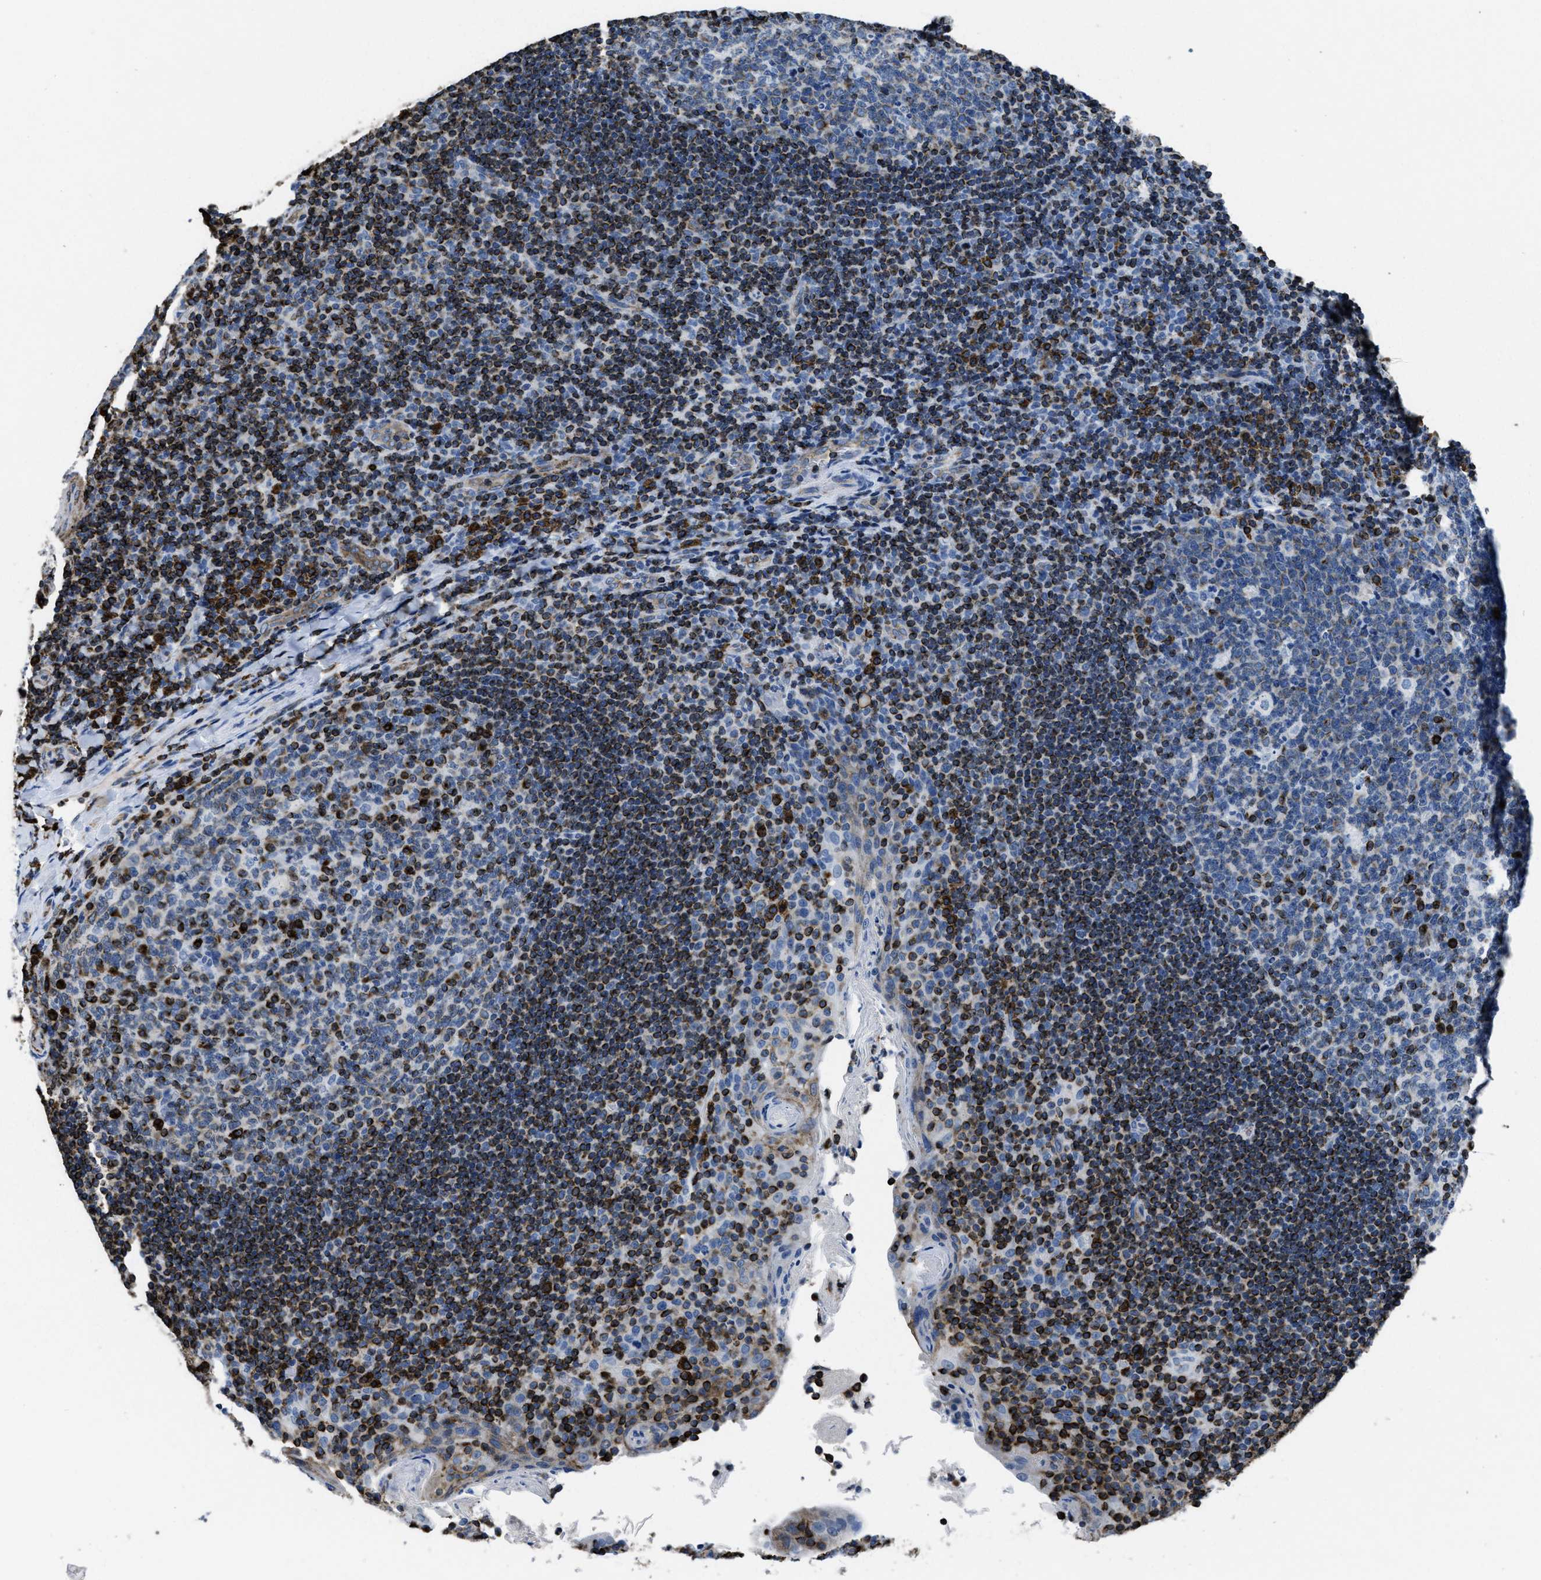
{"staining": {"intensity": "strong", "quantity": "<25%", "location": "cytoplasmic/membranous"}, "tissue": "tonsil", "cell_type": "Germinal center cells", "image_type": "normal", "snomed": [{"axis": "morphology", "description": "Normal tissue, NOS"}, {"axis": "topography", "description": "Tonsil"}], "caption": "Immunohistochemistry (IHC) (DAB (3,3'-diaminobenzidine)) staining of benign tonsil displays strong cytoplasmic/membranous protein expression in about <25% of germinal center cells.", "gene": "ITGA3", "patient": {"sex": "male", "age": 17}}